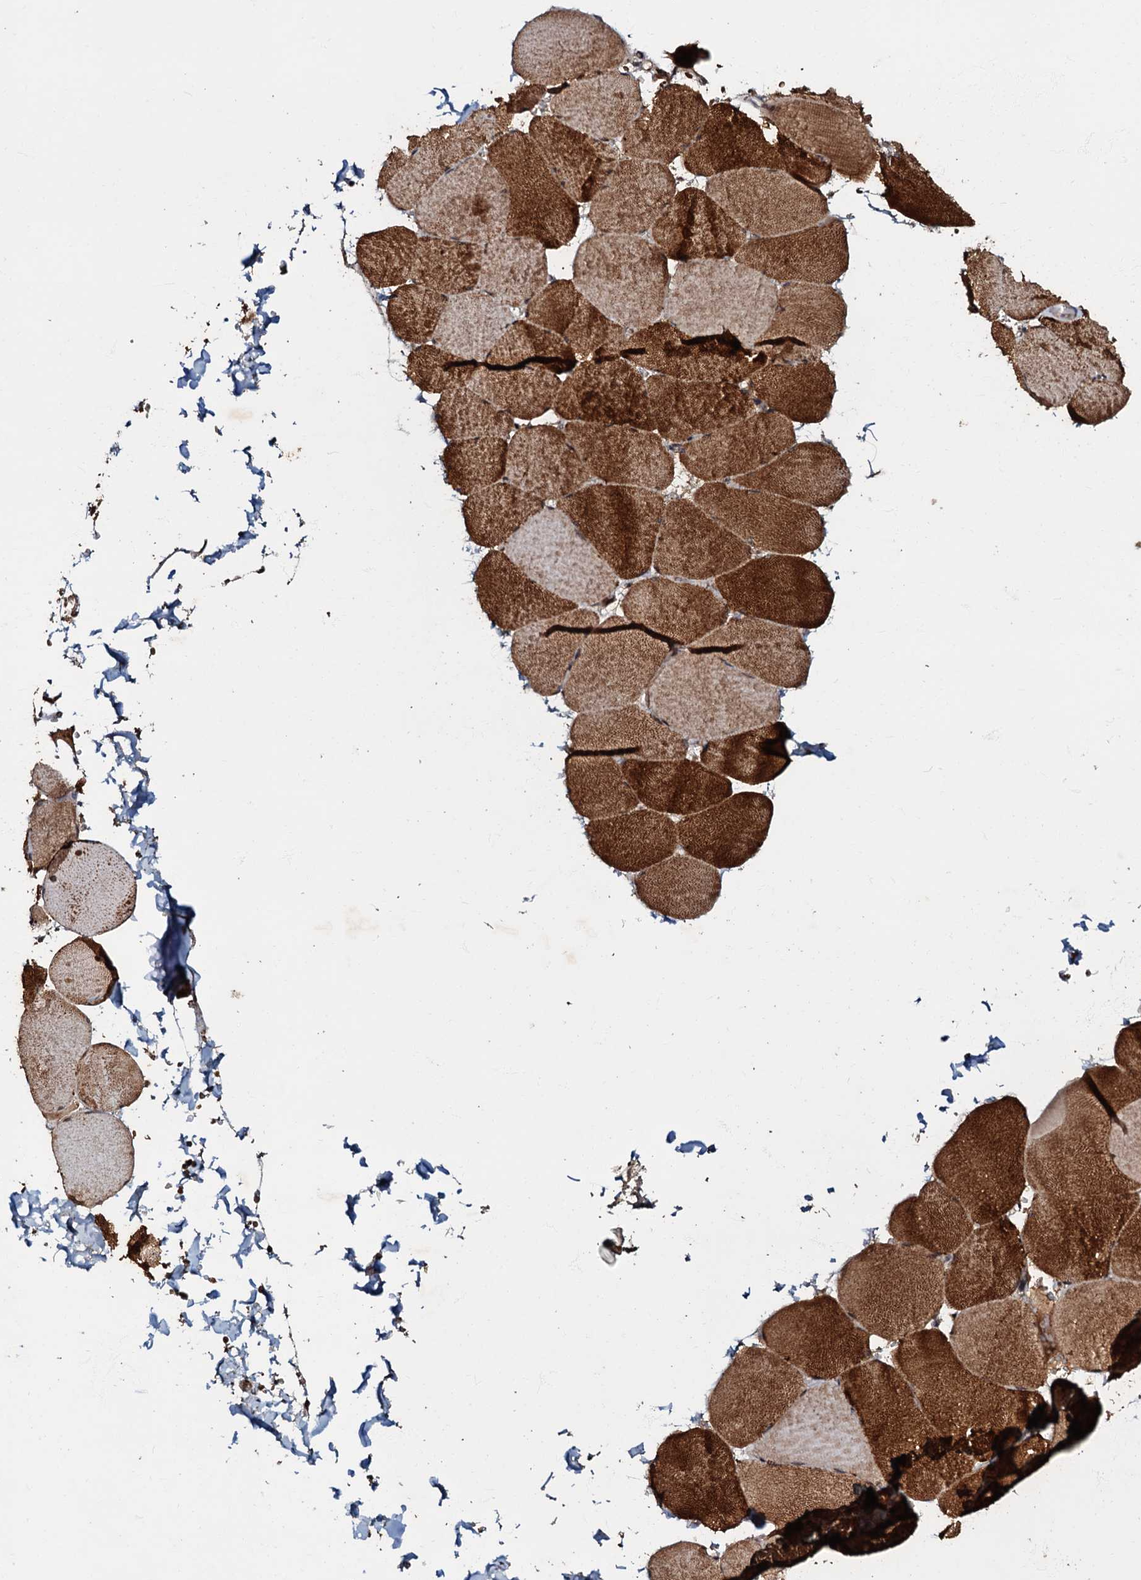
{"staining": {"intensity": "strong", "quantity": "25%-75%", "location": "cytoplasmic/membranous"}, "tissue": "skeletal muscle", "cell_type": "Myocytes", "image_type": "normal", "snomed": [{"axis": "morphology", "description": "Normal tissue, NOS"}, {"axis": "topography", "description": "Skeletal muscle"}, {"axis": "topography", "description": "Head-Neck"}], "caption": "DAB immunohistochemical staining of benign human skeletal muscle displays strong cytoplasmic/membranous protein staining in approximately 25%-75% of myocytes.", "gene": "MANSC4", "patient": {"sex": "male", "age": 66}}